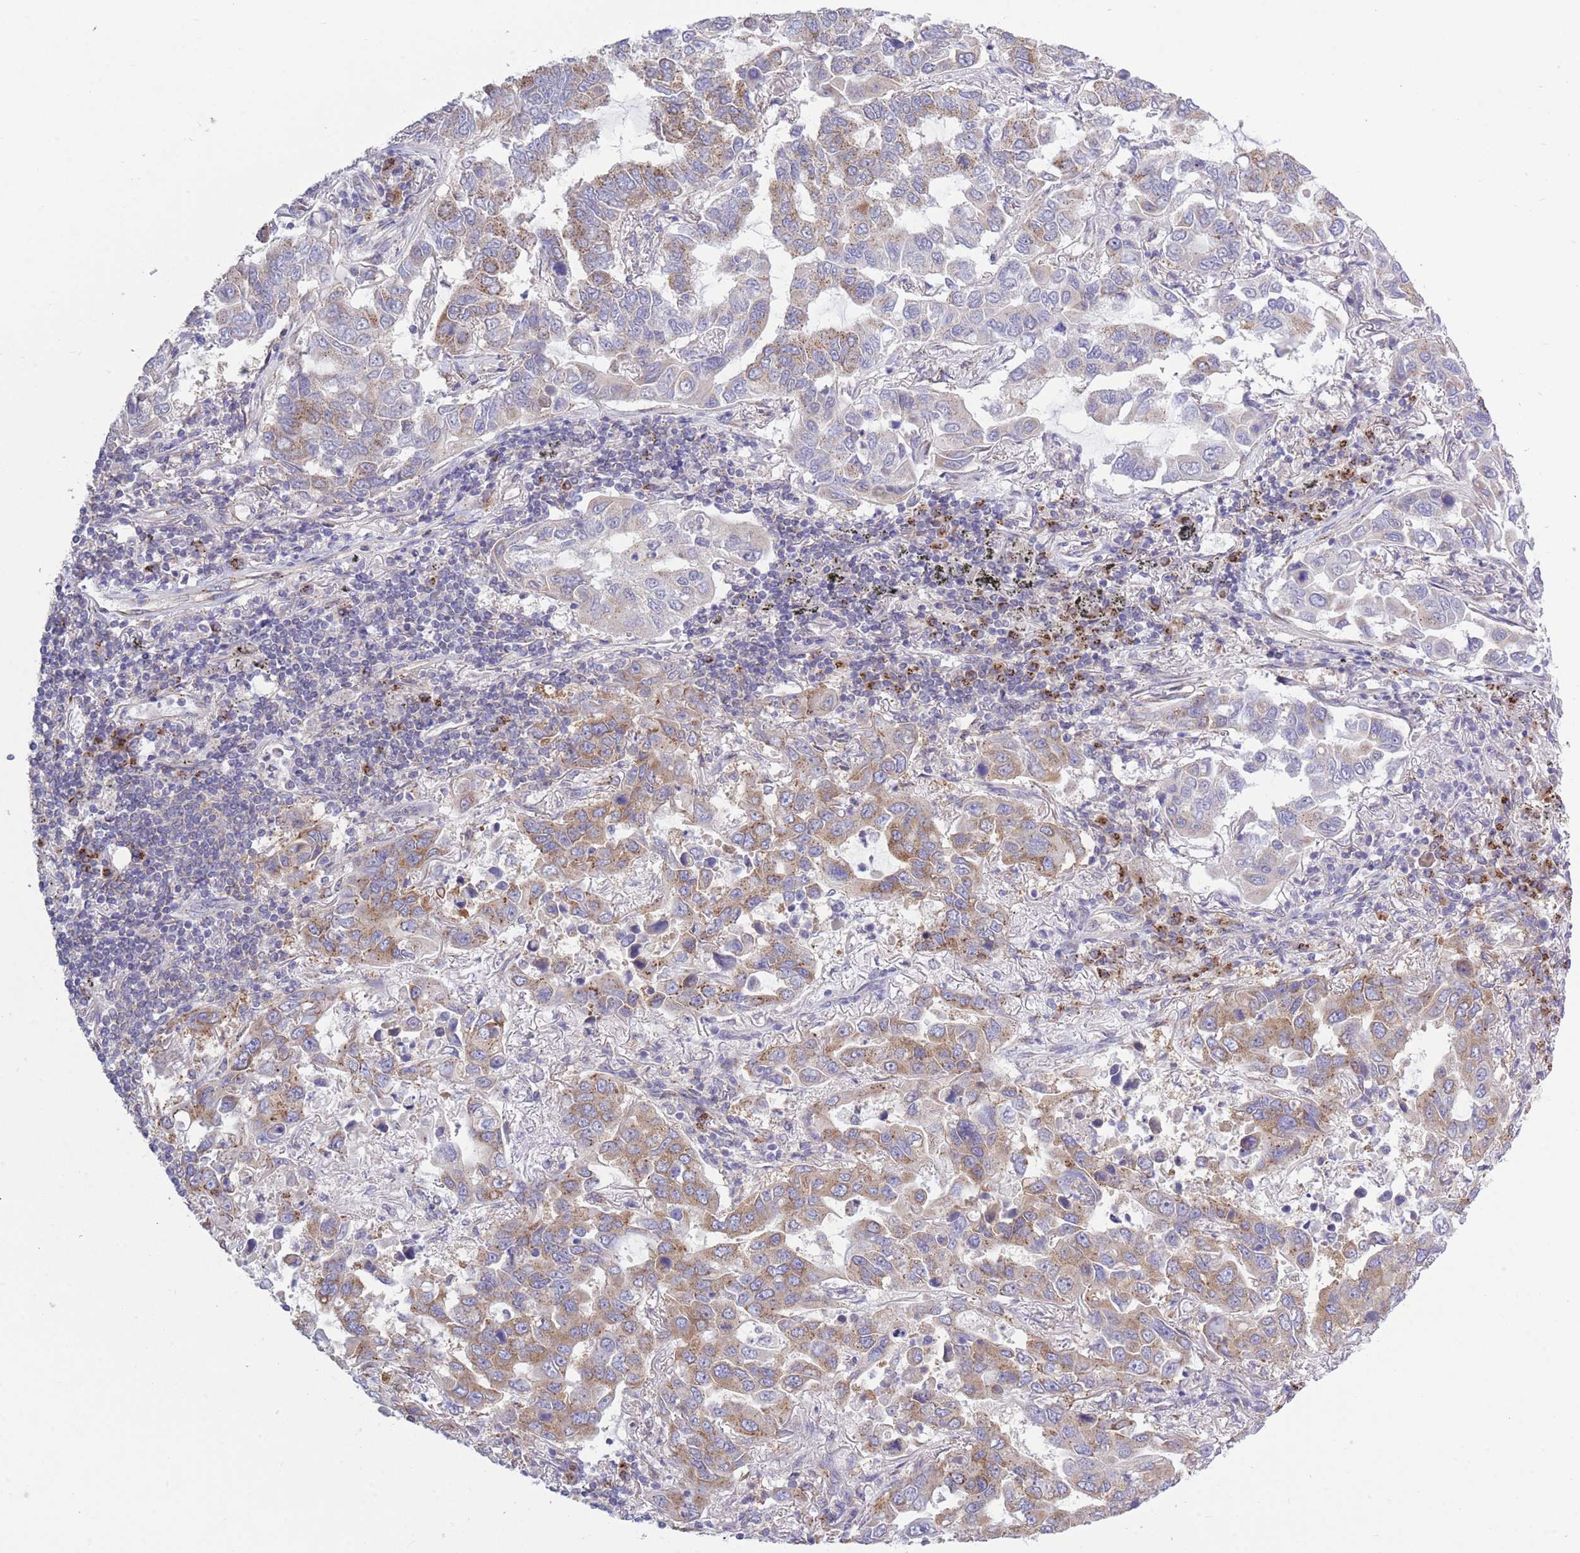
{"staining": {"intensity": "moderate", "quantity": "25%-75%", "location": "cytoplasmic/membranous"}, "tissue": "lung cancer", "cell_type": "Tumor cells", "image_type": "cancer", "snomed": [{"axis": "morphology", "description": "Adenocarcinoma, NOS"}, {"axis": "topography", "description": "Lung"}], "caption": "An image of human lung cancer stained for a protein reveals moderate cytoplasmic/membranous brown staining in tumor cells. (DAB (3,3'-diaminobenzidine) IHC, brown staining for protein, blue staining for nuclei).", "gene": "COPG2", "patient": {"sex": "male", "age": 64}}